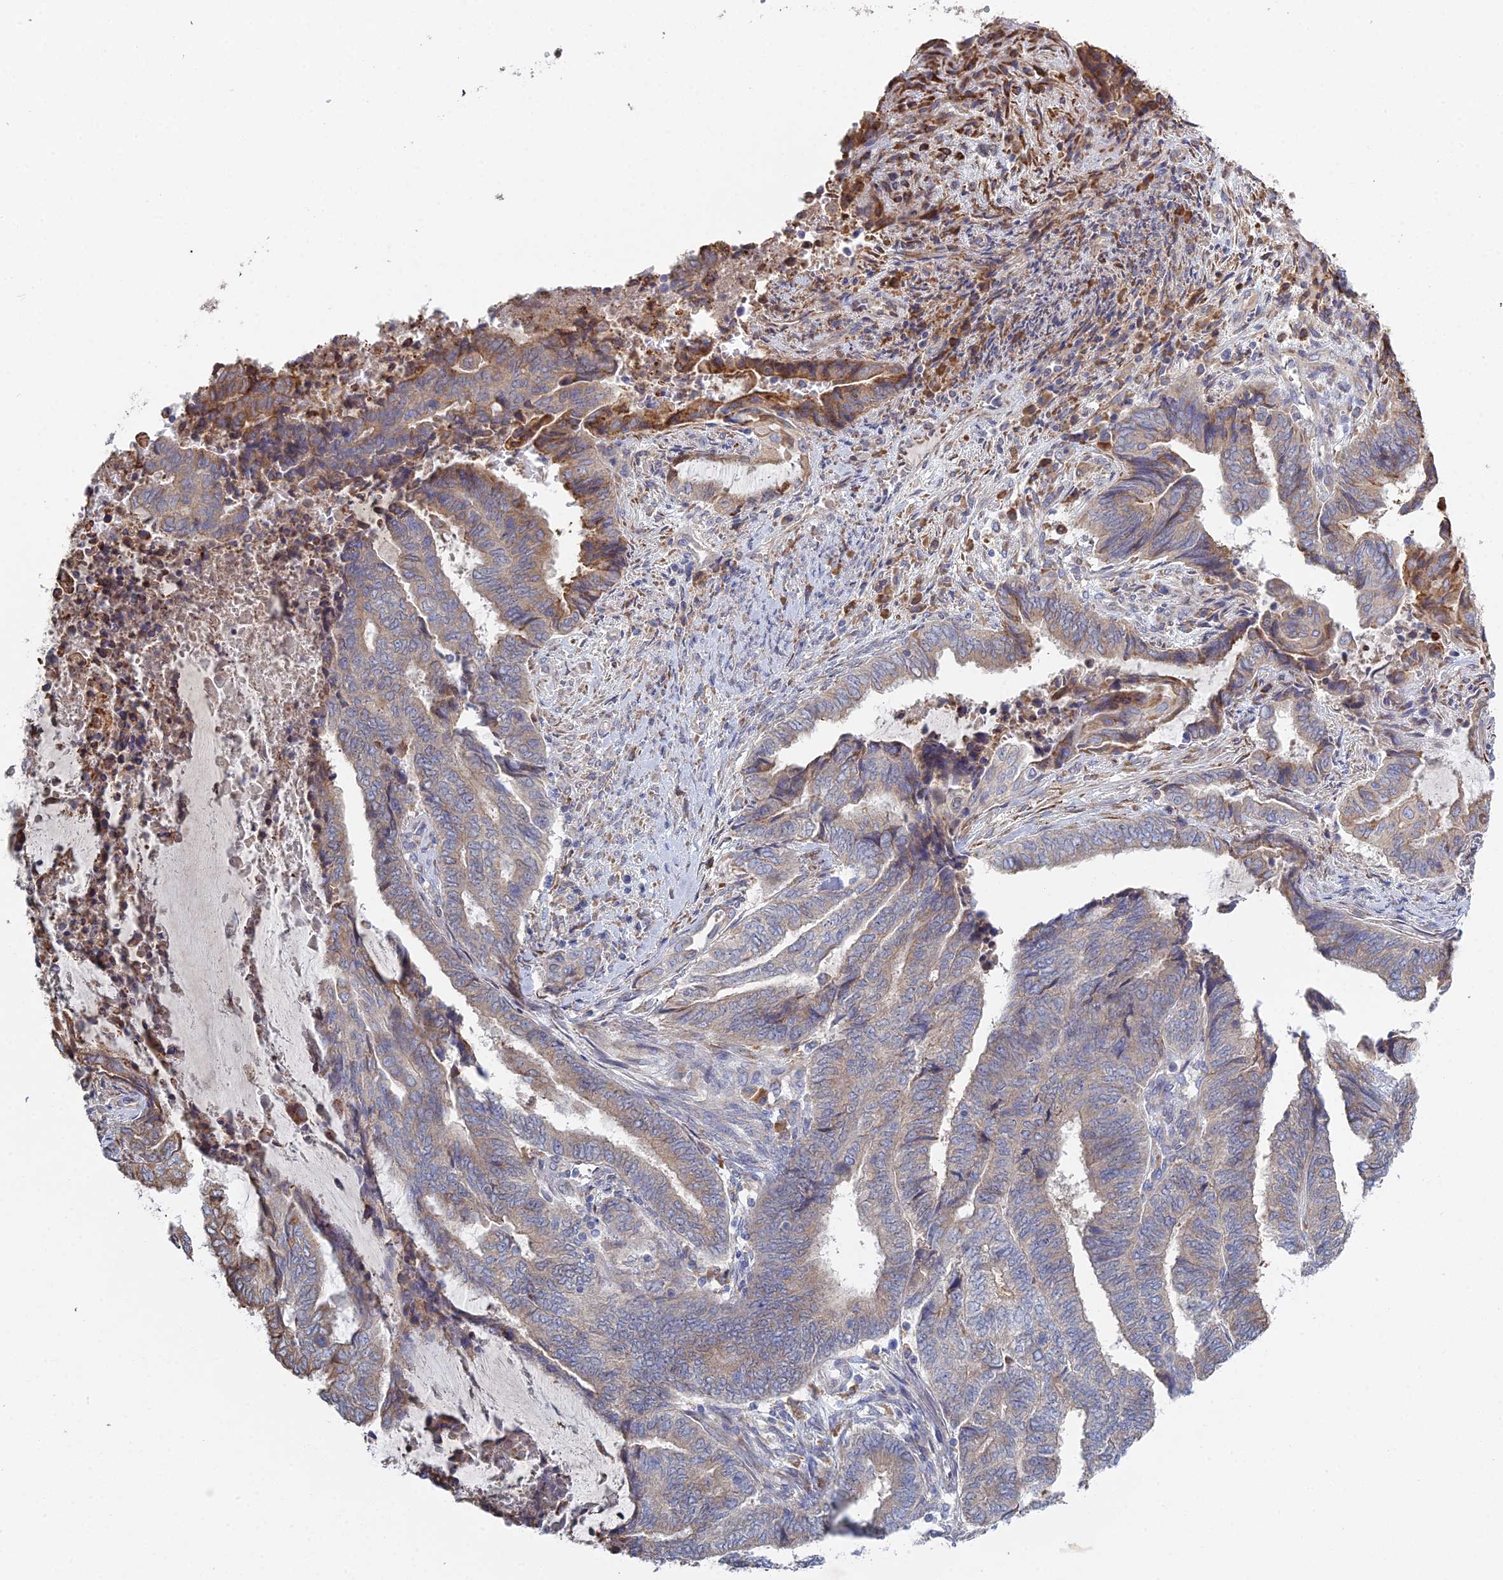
{"staining": {"intensity": "moderate", "quantity": "<25%", "location": "cytoplasmic/membranous"}, "tissue": "endometrial cancer", "cell_type": "Tumor cells", "image_type": "cancer", "snomed": [{"axis": "morphology", "description": "Adenocarcinoma, NOS"}, {"axis": "topography", "description": "Uterus"}, {"axis": "topography", "description": "Endometrium"}], "caption": "Brown immunohistochemical staining in human endometrial cancer shows moderate cytoplasmic/membranous positivity in approximately <25% of tumor cells.", "gene": "TRAPPC6A", "patient": {"sex": "female", "age": 70}}